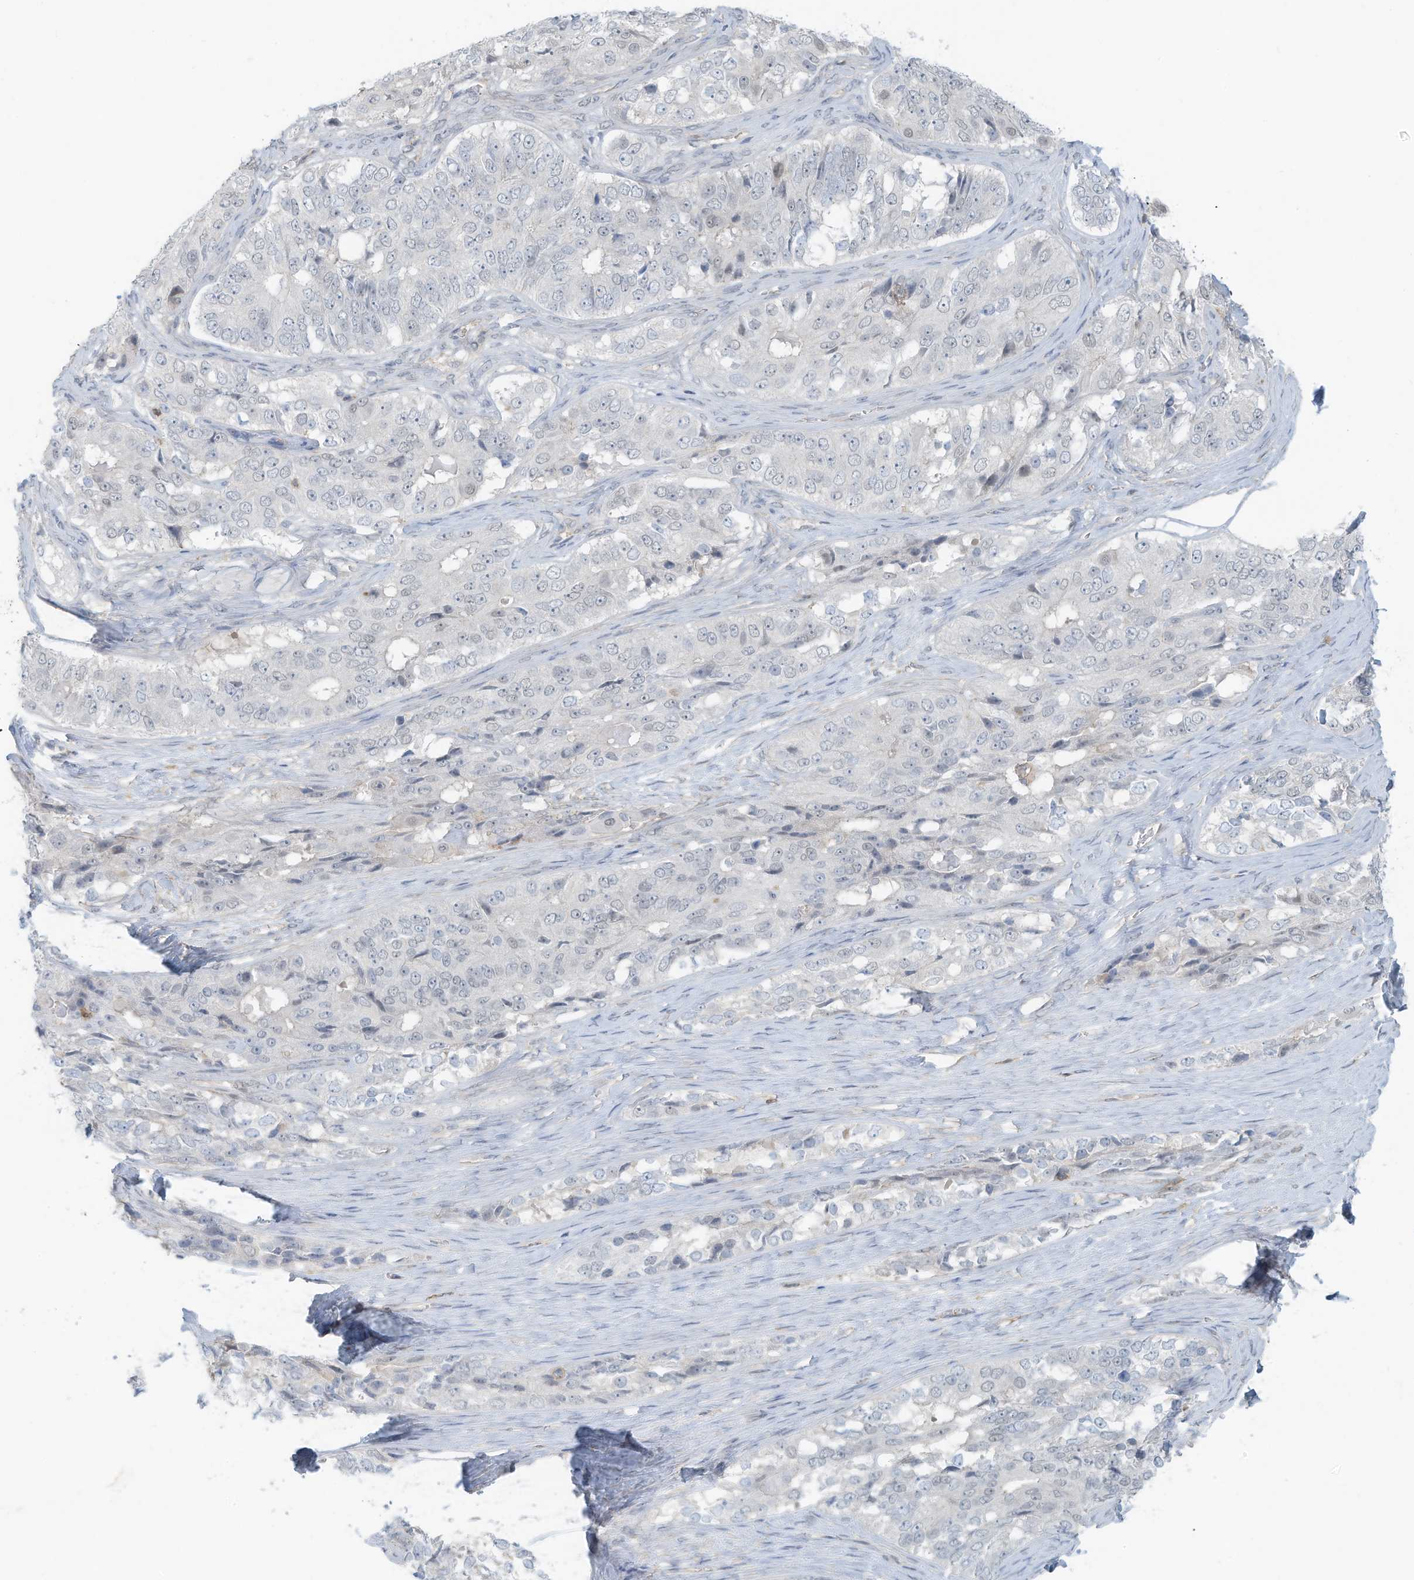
{"staining": {"intensity": "negative", "quantity": "none", "location": "none"}, "tissue": "ovarian cancer", "cell_type": "Tumor cells", "image_type": "cancer", "snomed": [{"axis": "morphology", "description": "Carcinoma, endometroid"}, {"axis": "topography", "description": "Ovary"}], "caption": "Immunohistochemistry (IHC) photomicrograph of endometroid carcinoma (ovarian) stained for a protein (brown), which demonstrates no positivity in tumor cells.", "gene": "ZNF846", "patient": {"sex": "female", "age": 51}}